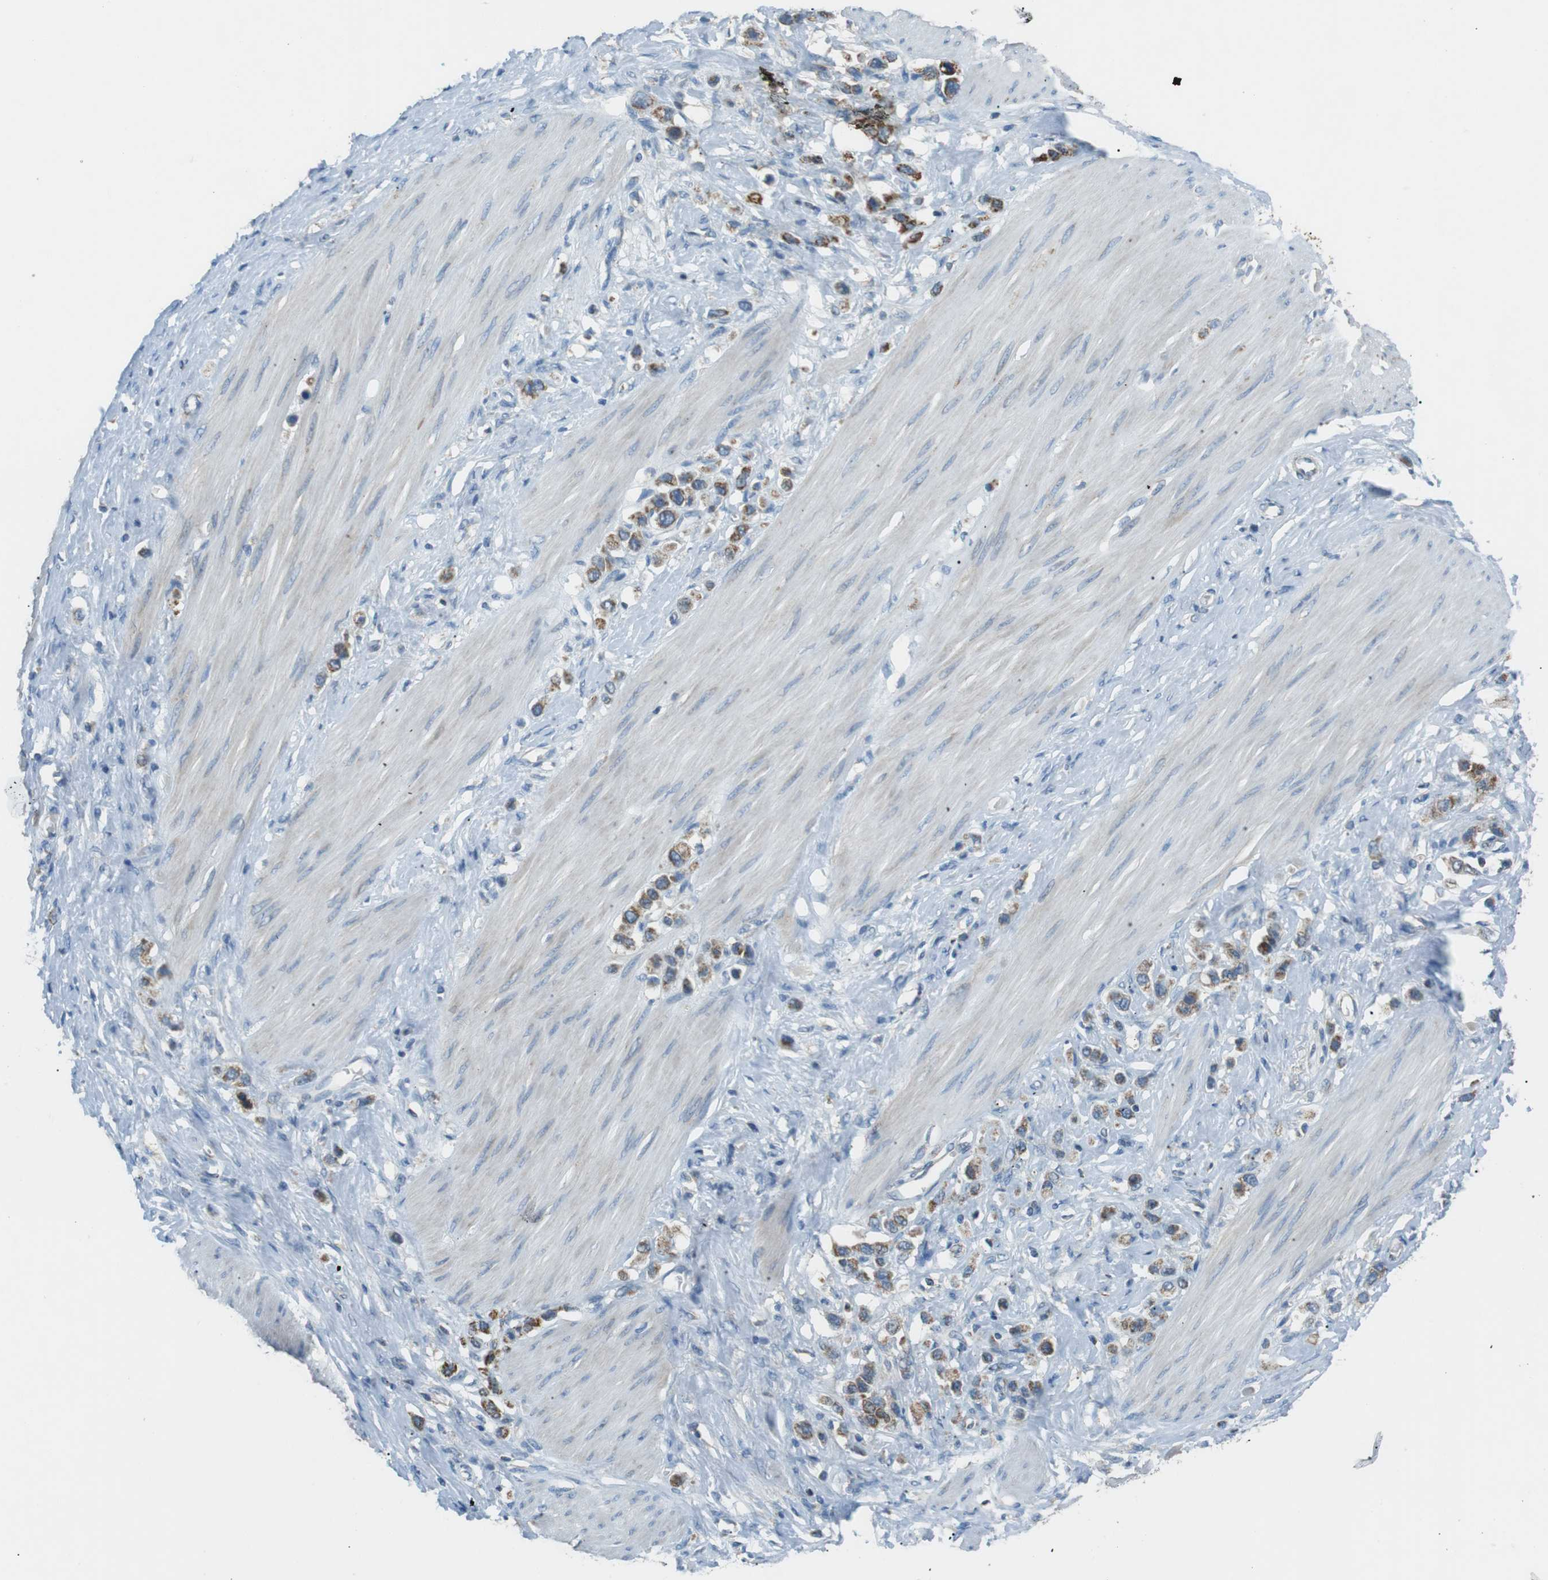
{"staining": {"intensity": "moderate", "quantity": ">75%", "location": "cytoplasmic/membranous"}, "tissue": "stomach cancer", "cell_type": "Tumor cells", "image_type": "cancer", "snomed": [{"axis": "morphology", "description": "Adenocarcinoma, NOS"}, {"axis": "topography", "description": "Stomach"}], "caption": "Immunohistochemical staining of adenocarcinoma (stomach) displays moderate cytoplasmic/membranous protein positivity in approximately >75% of tumor cells.", "gene": "BACE1", "patient": {"sex": "female", "age": 65}}